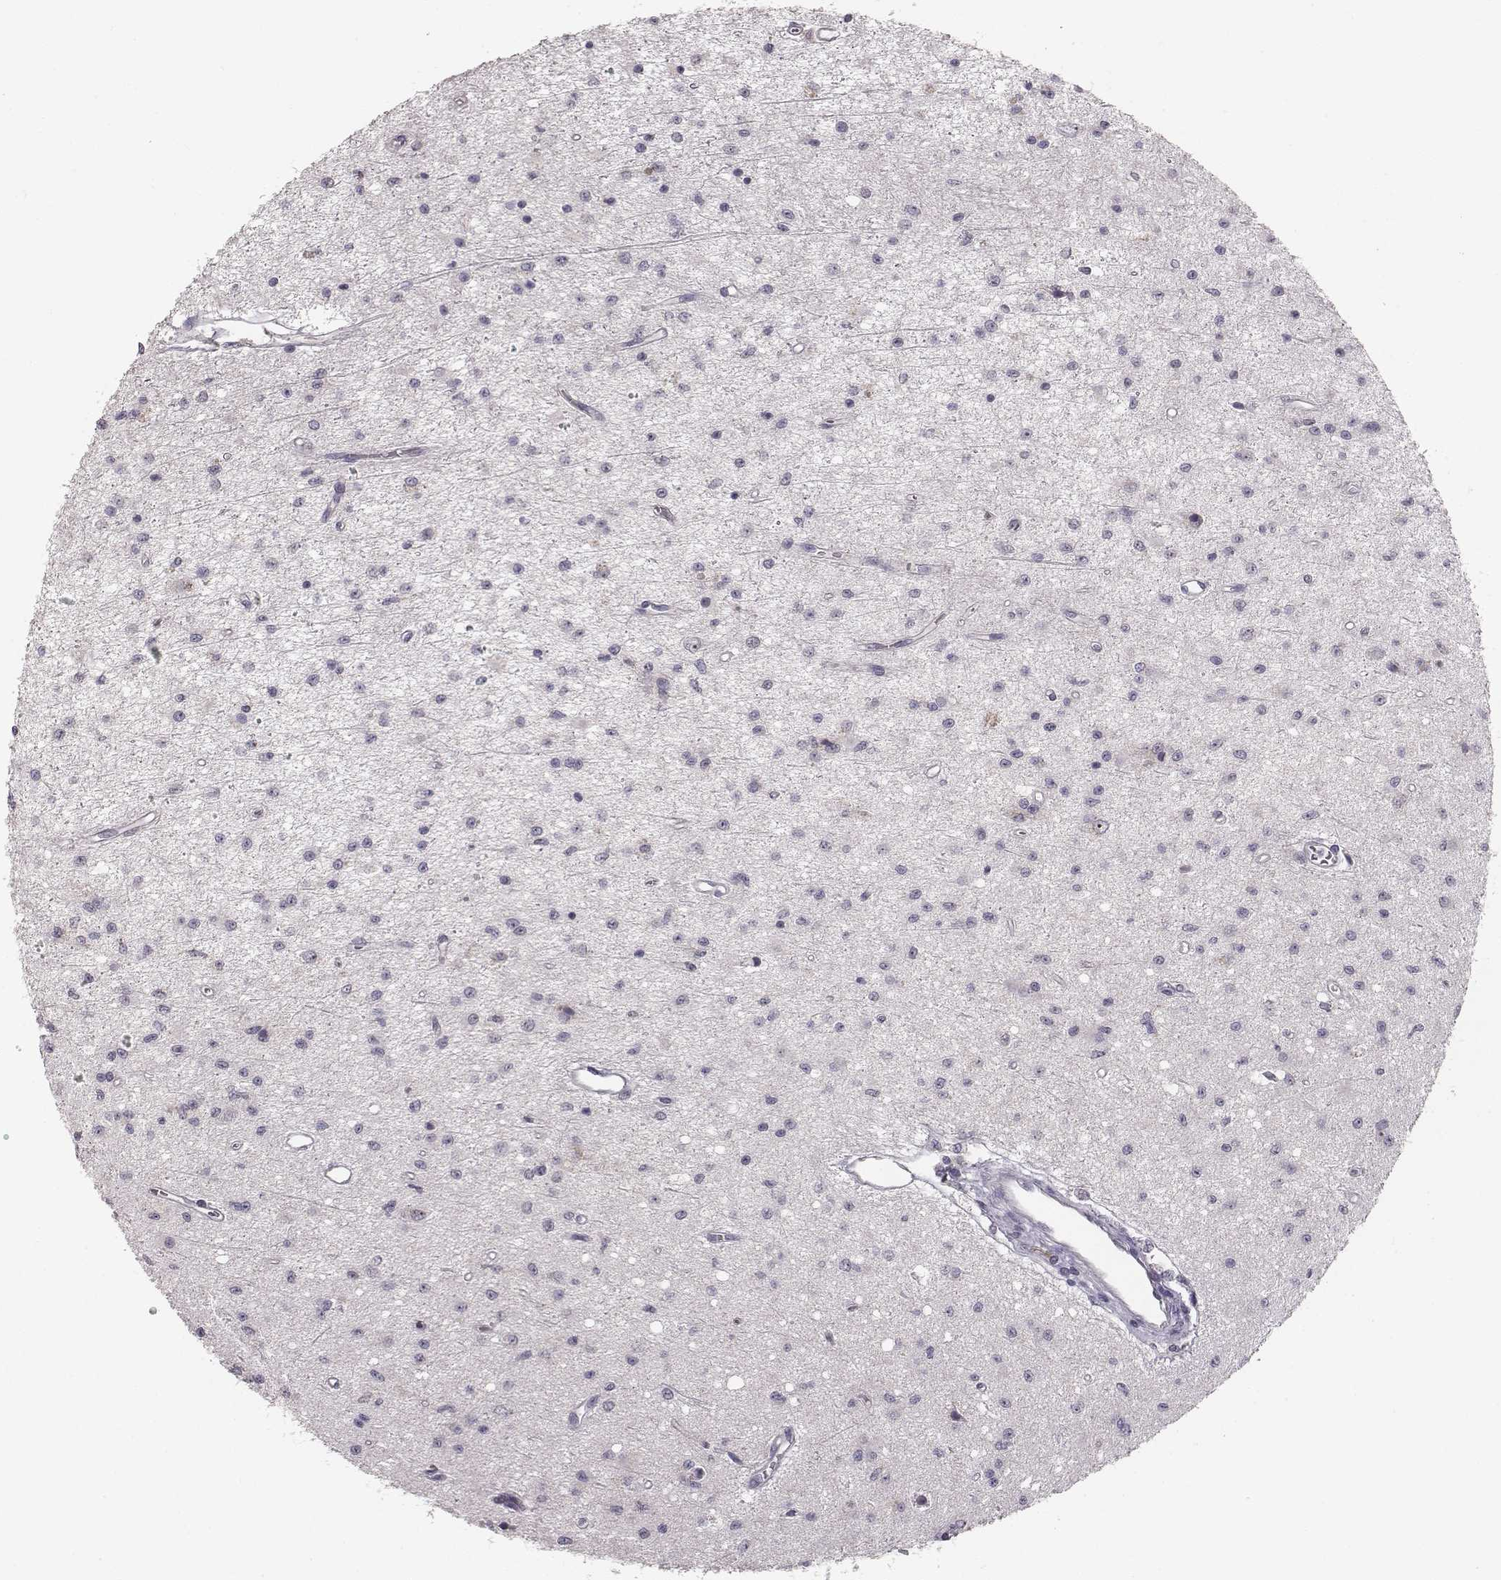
{"staining": {"intensity": "negative", "quantity": "none", "location": "none"}, "tissue": "glioma", "cell_type": "Tumor cells", "image_type": "cancer", "snomed": [{"axis": "morphology", "description": "Glioma, malignant, Low grade"}, {"axis": "topography", "description": "Brain"}], "caption": "Immunohistochemistry photomicrograph of glioma stained for a protein (brown), which exhibits no expression in tumor cells.", "gene": "NIFK", "patient": {"sex": "female", "age": 45}}